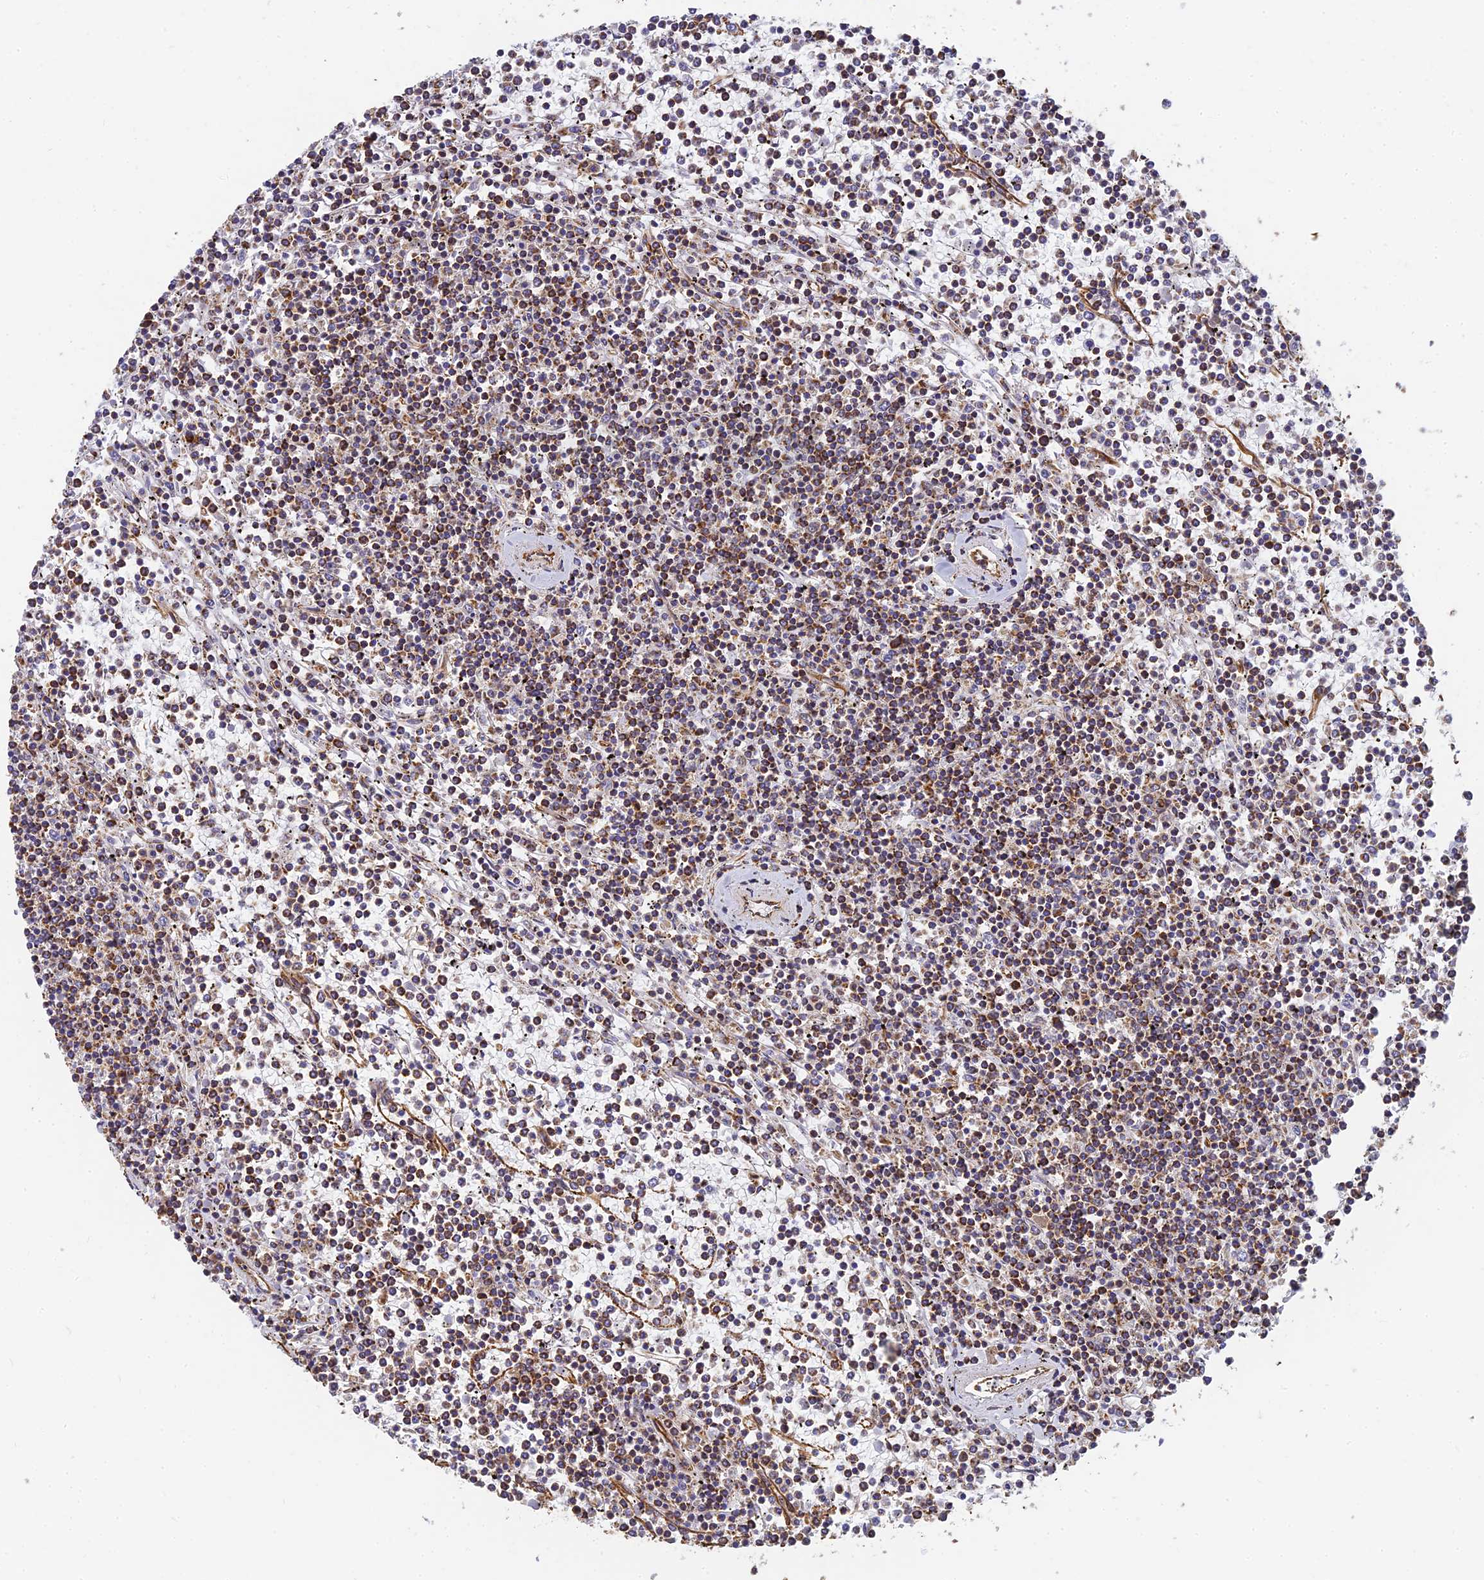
{"staining": {"intensity": "weak", "quantity": "25%-75%", "location": "cytoplasmic/membranous"}, "tissue": "lymphoma", "cell_type": "Tumor cells", "image_type": "cancer", "snomed": [{"axis": "morphology", "description": "Malignant lymphoma, non-Hodgkin's type, Low grade"}, {"axis": "topography", "description": "Spleen"}], "caption": "Lymphoma stained with DAB (3,3'-diaminobenzidine) immunohistochemistry reveals low levels of weak cytoplasmic/membranous expression in about 25%-75% of tumor cells. (Stains: DAB (3,3'-diaminobenzidine) in brown, nuclei in blue, Microscopy: brightfield microscopy at high magnification).", "gene": "DSTYK", "patient": {"sex": "female", "age": 19}}